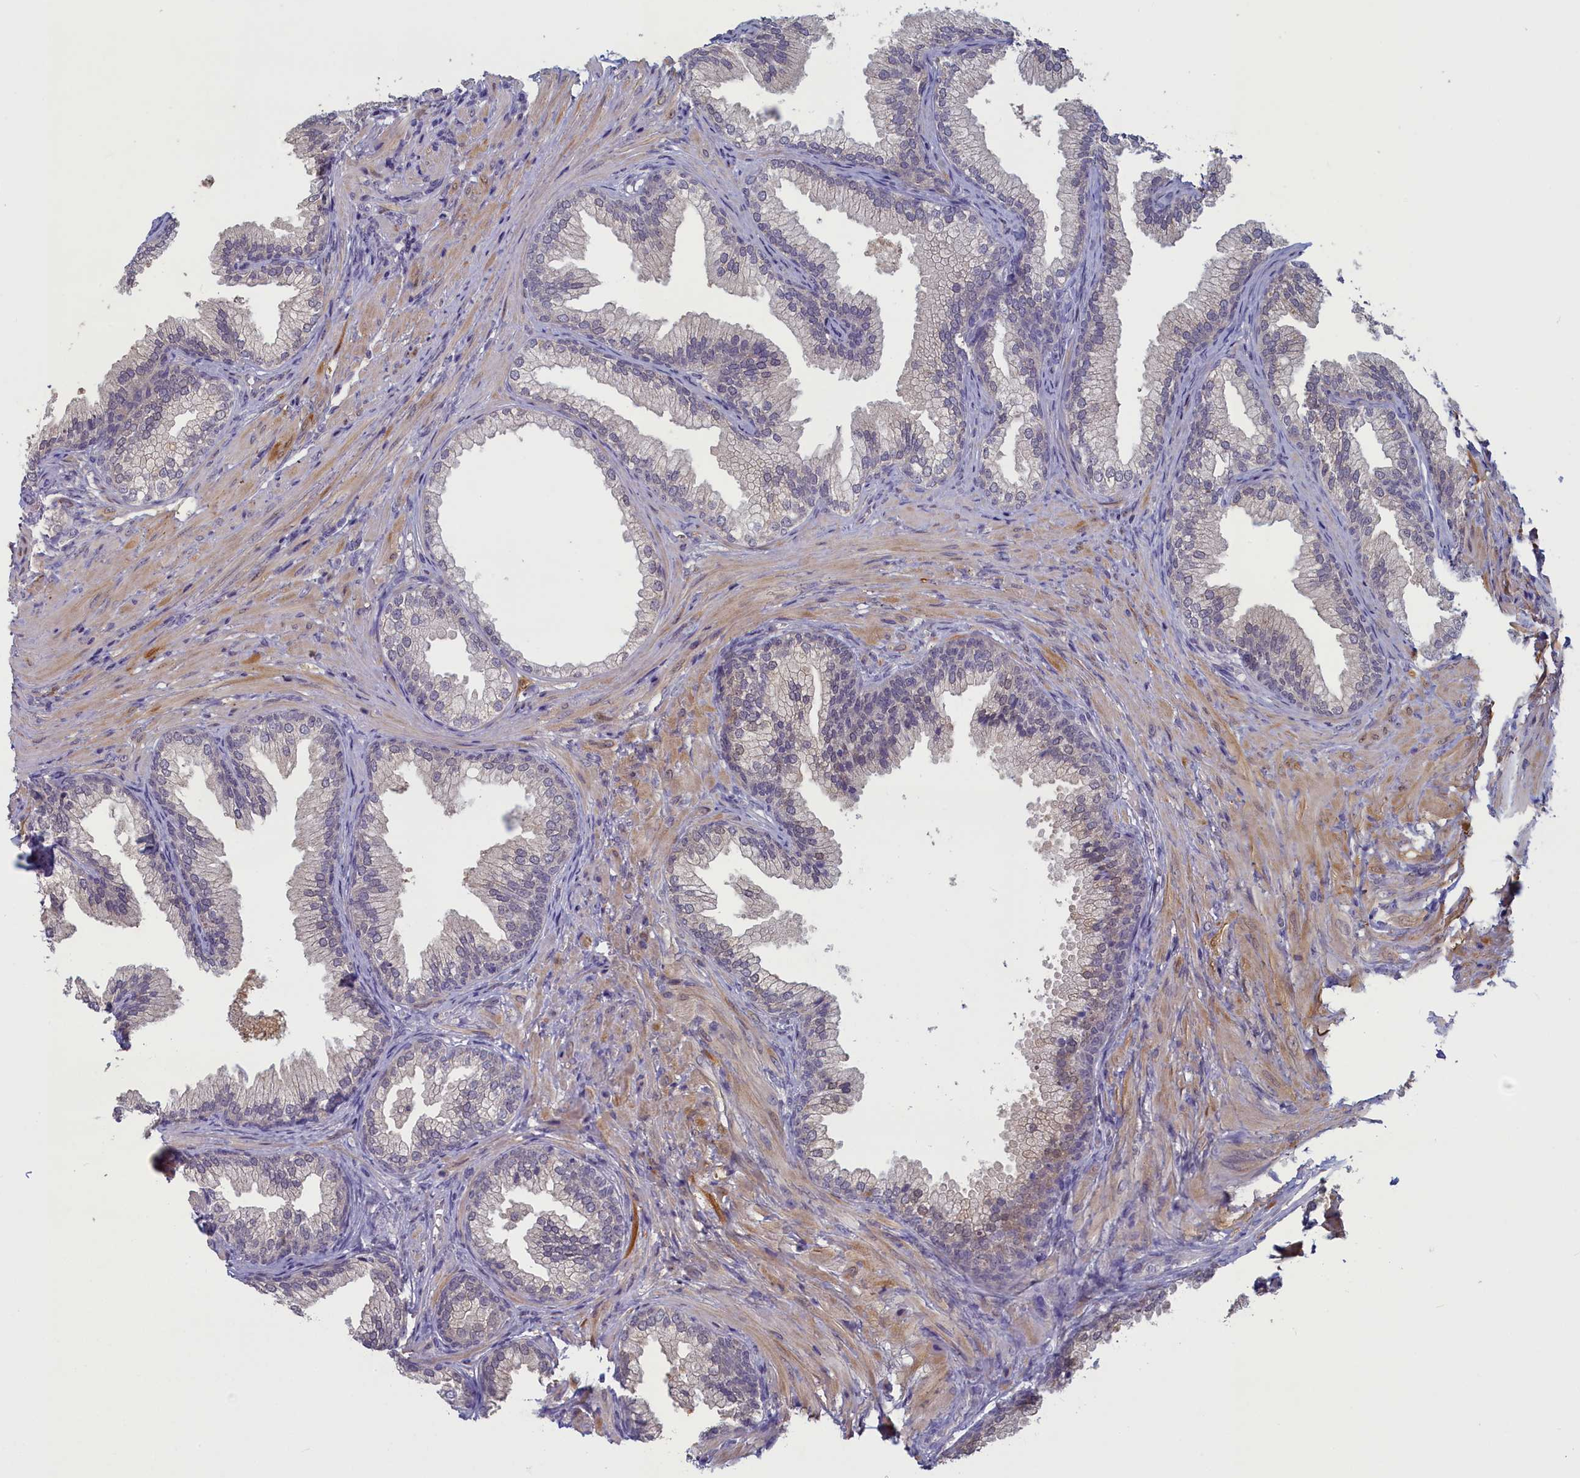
{"staining": {"intensity": "negative", "quantity": "none", "location": "none"}, "tissue": "prostate", "cell_type": "Glandular cells", "image_type": "normal", "snomed": [{"axis": "morphology", "description": "Normal tissue, NOS"}, {"axis": "topography", "description": "Prostate"}], "caption": "Prostate was stained to show a protein in brown. There is no significant positivity in glandular cells. Nuclei are stained in blue.", "gene": "UCHL3", "patient": {"sex": "male", "age": 76}}